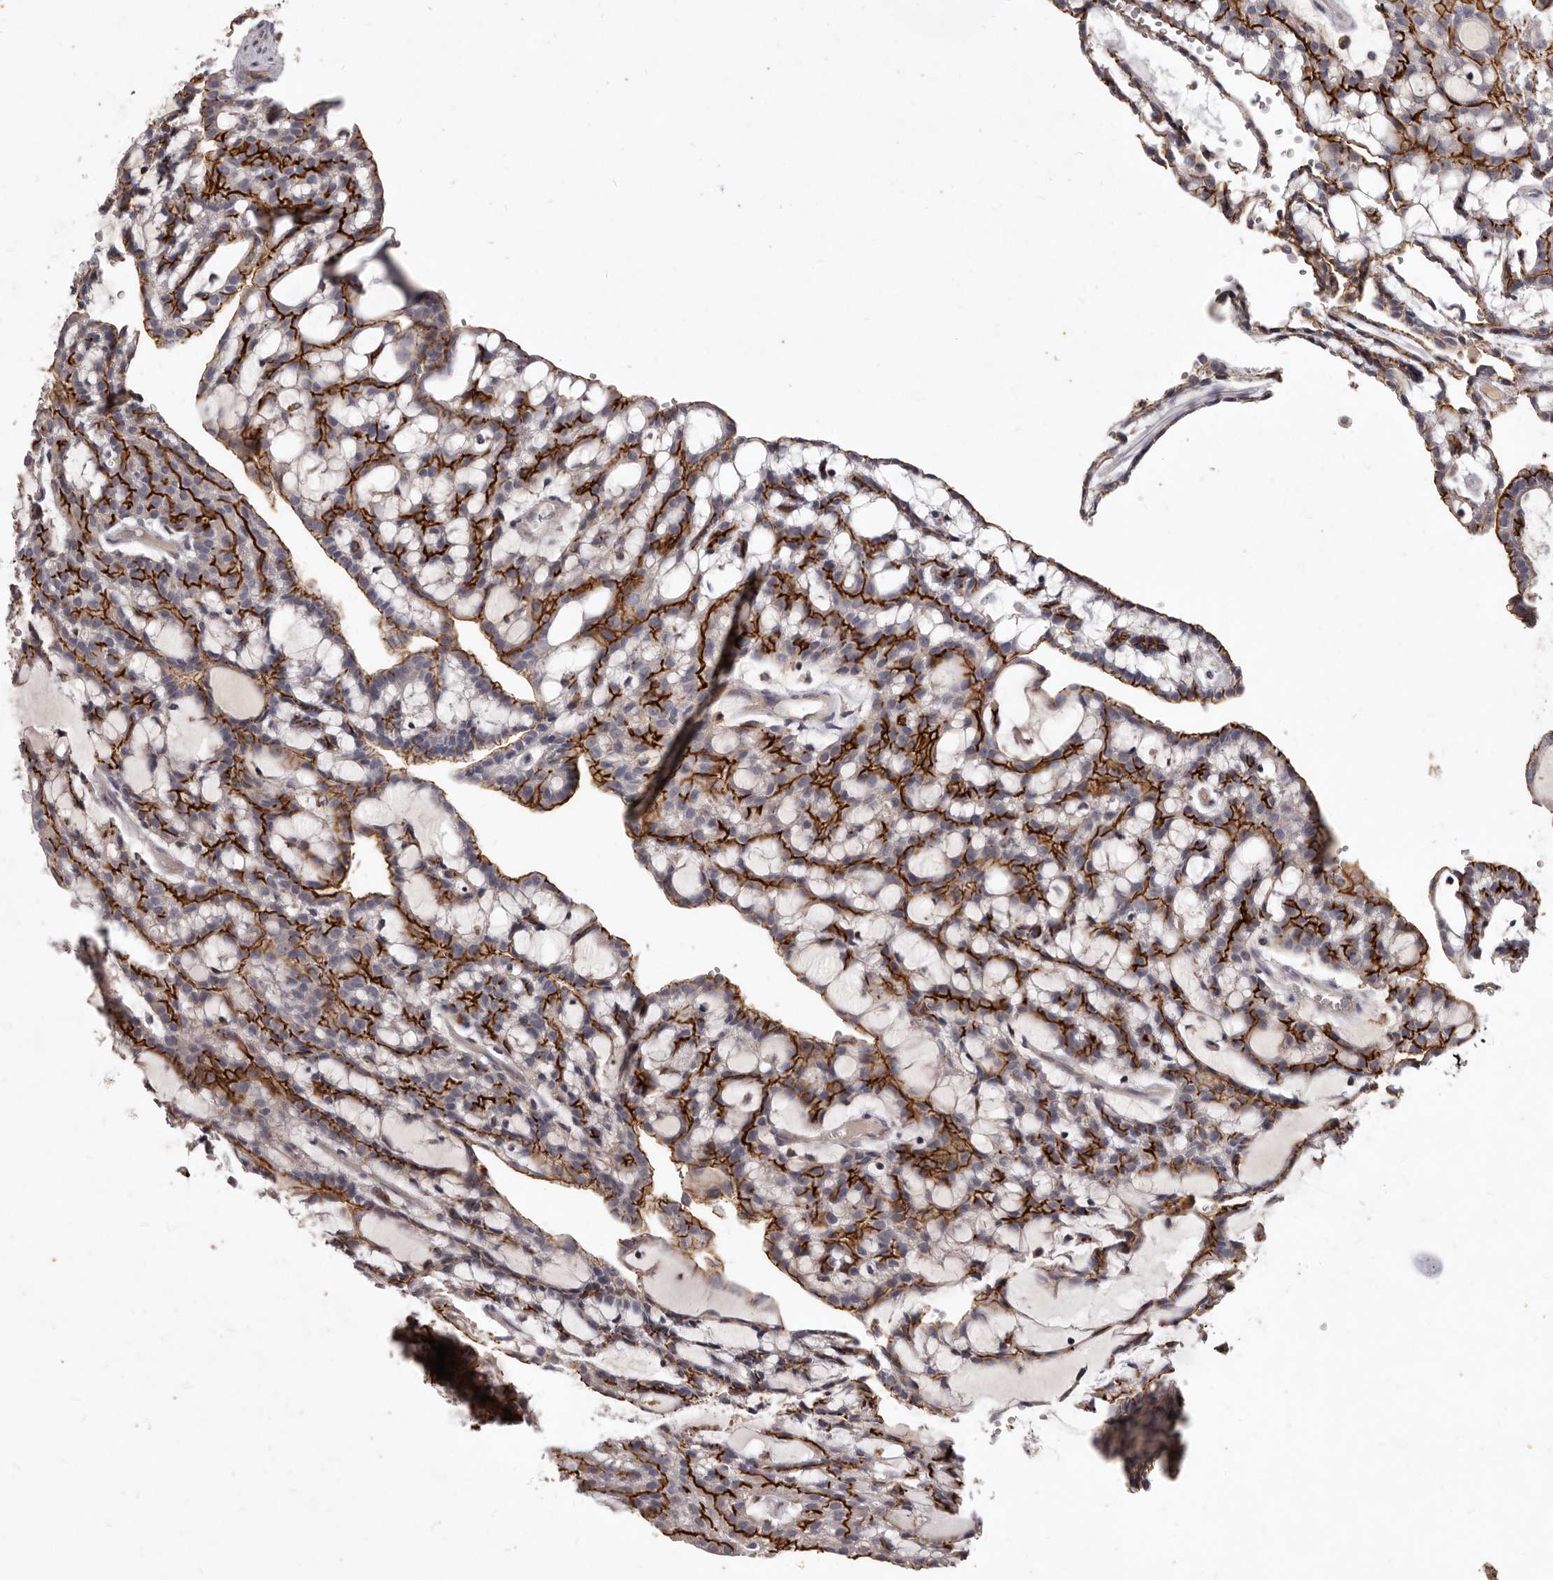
{"staining": {"intensity": "strong", "quantity": "25%-75%", "location": "cytoplasmic/membranous"}, "tissue": "renal cancer", "cell_type": "Tumor cells", "image_type": "cancer", "snomed": [{"axis": "morphology", "description": "Adenocarcinoma, NOS"}, {"axis": "topography", "description": "Kidney"}], "caption": "This image displays IHC staining of human adenocarcinoma (renal), with high strong cytoplasmic/membranous staining in approximately 25%-75% of tumor cells.", "gene": "GPRC5C", "patient": {"sex": "male", "age": 63}}